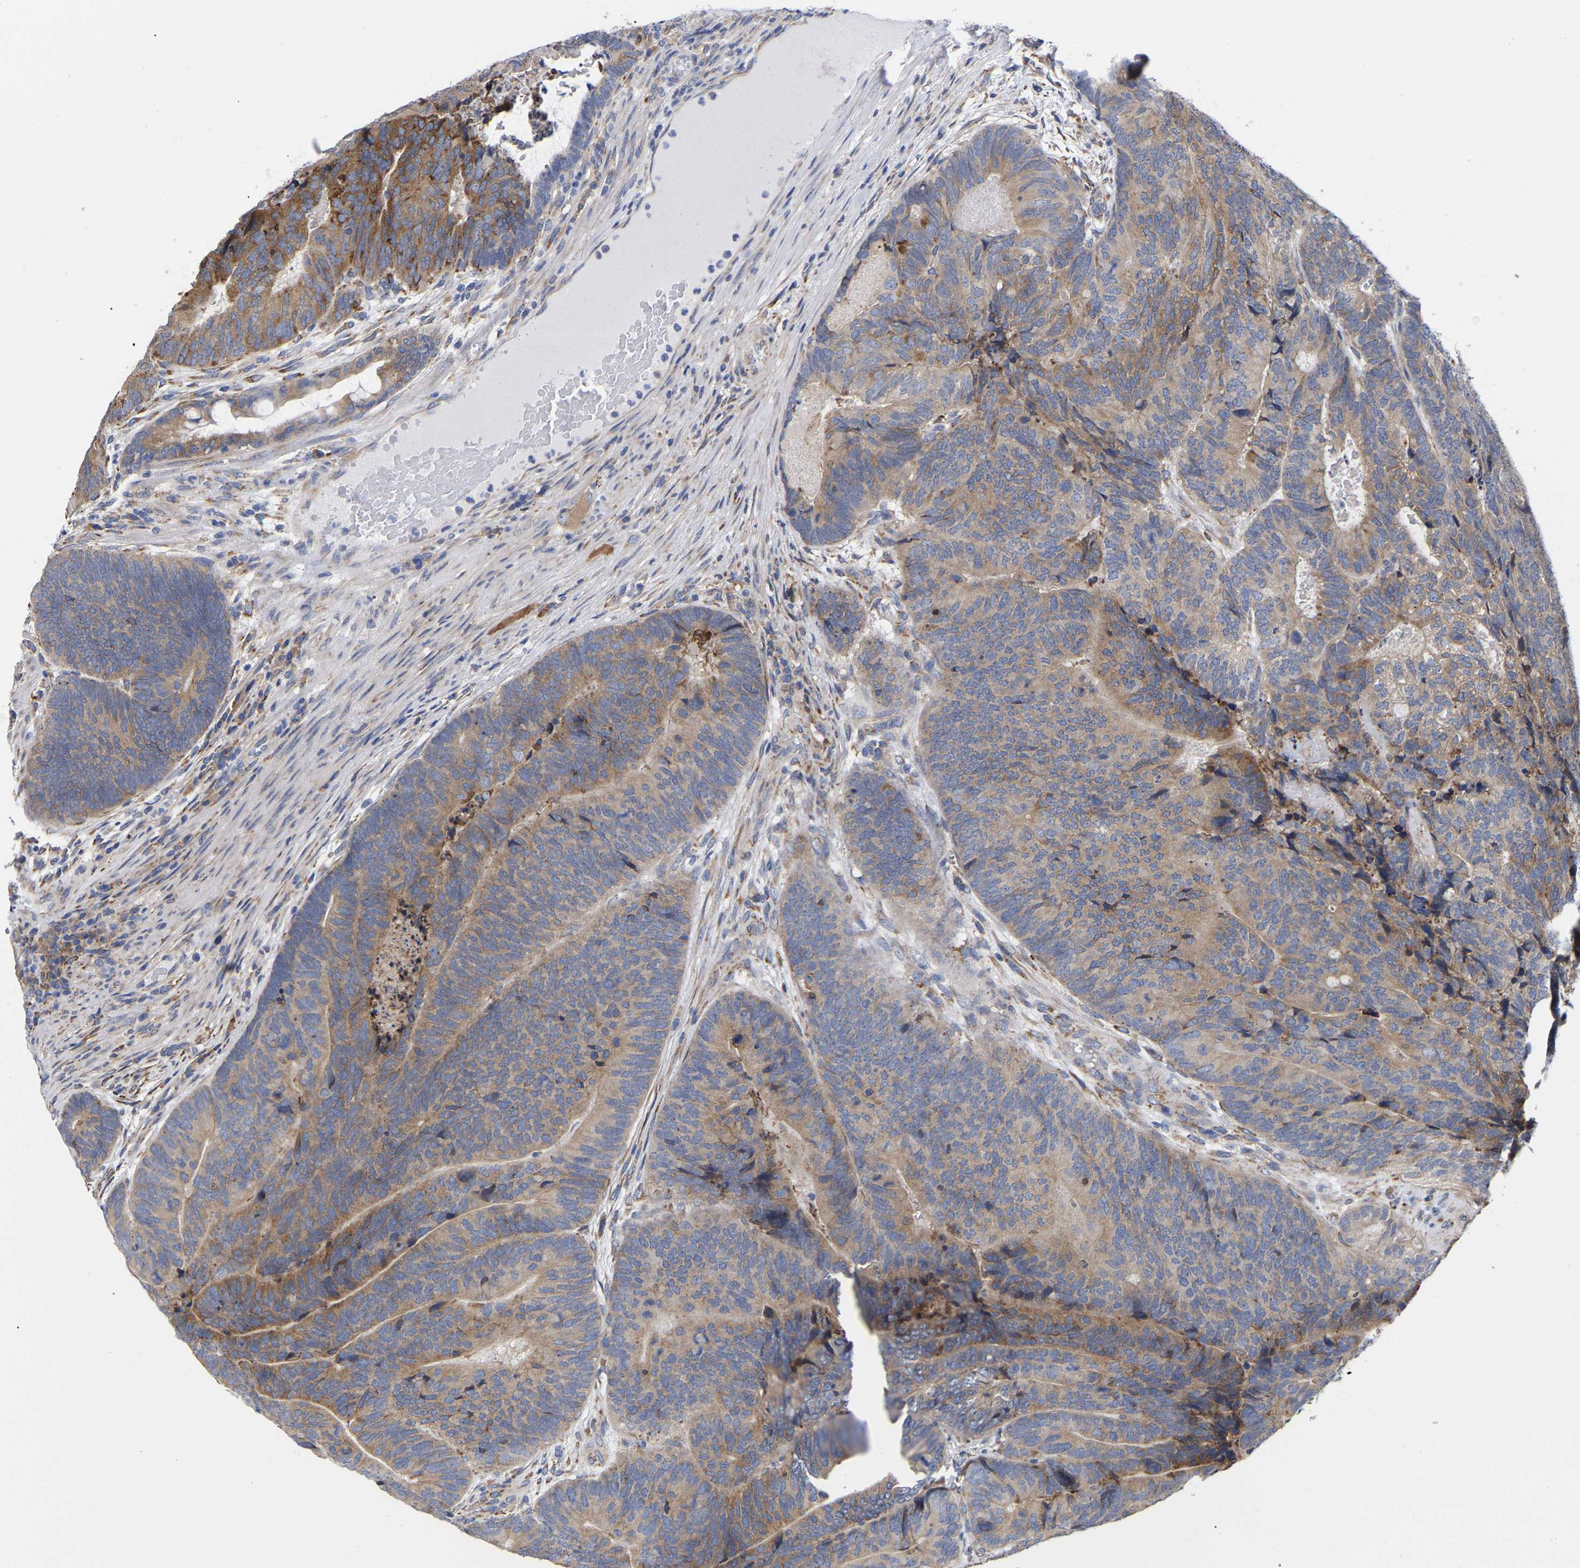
{"staining": {"intensity": "moderate", "quantity": ">75%", "location": "cytoplasmic/membranous"}, "tissue": "colorectal cancer", "cell_type": "Tumor cells", "image_type": "cancer", "snomed": [{"axis": "morphology", "description": "Adenocarcinoma, NOS"}, {"axis": "topography", "description": "Colon"}], "caption": "A medium amount of moderate cytoplasmic/membranous staining is present in about >75% of tumor cells in colorectal adenocarcinoma tissue. (DAB (3,3'-diaminobenzidine) = brown stain, brightfield microscopy at high magnification).", "gene": "CFAP298", "patient": {"sex": "female", "age": 67}}